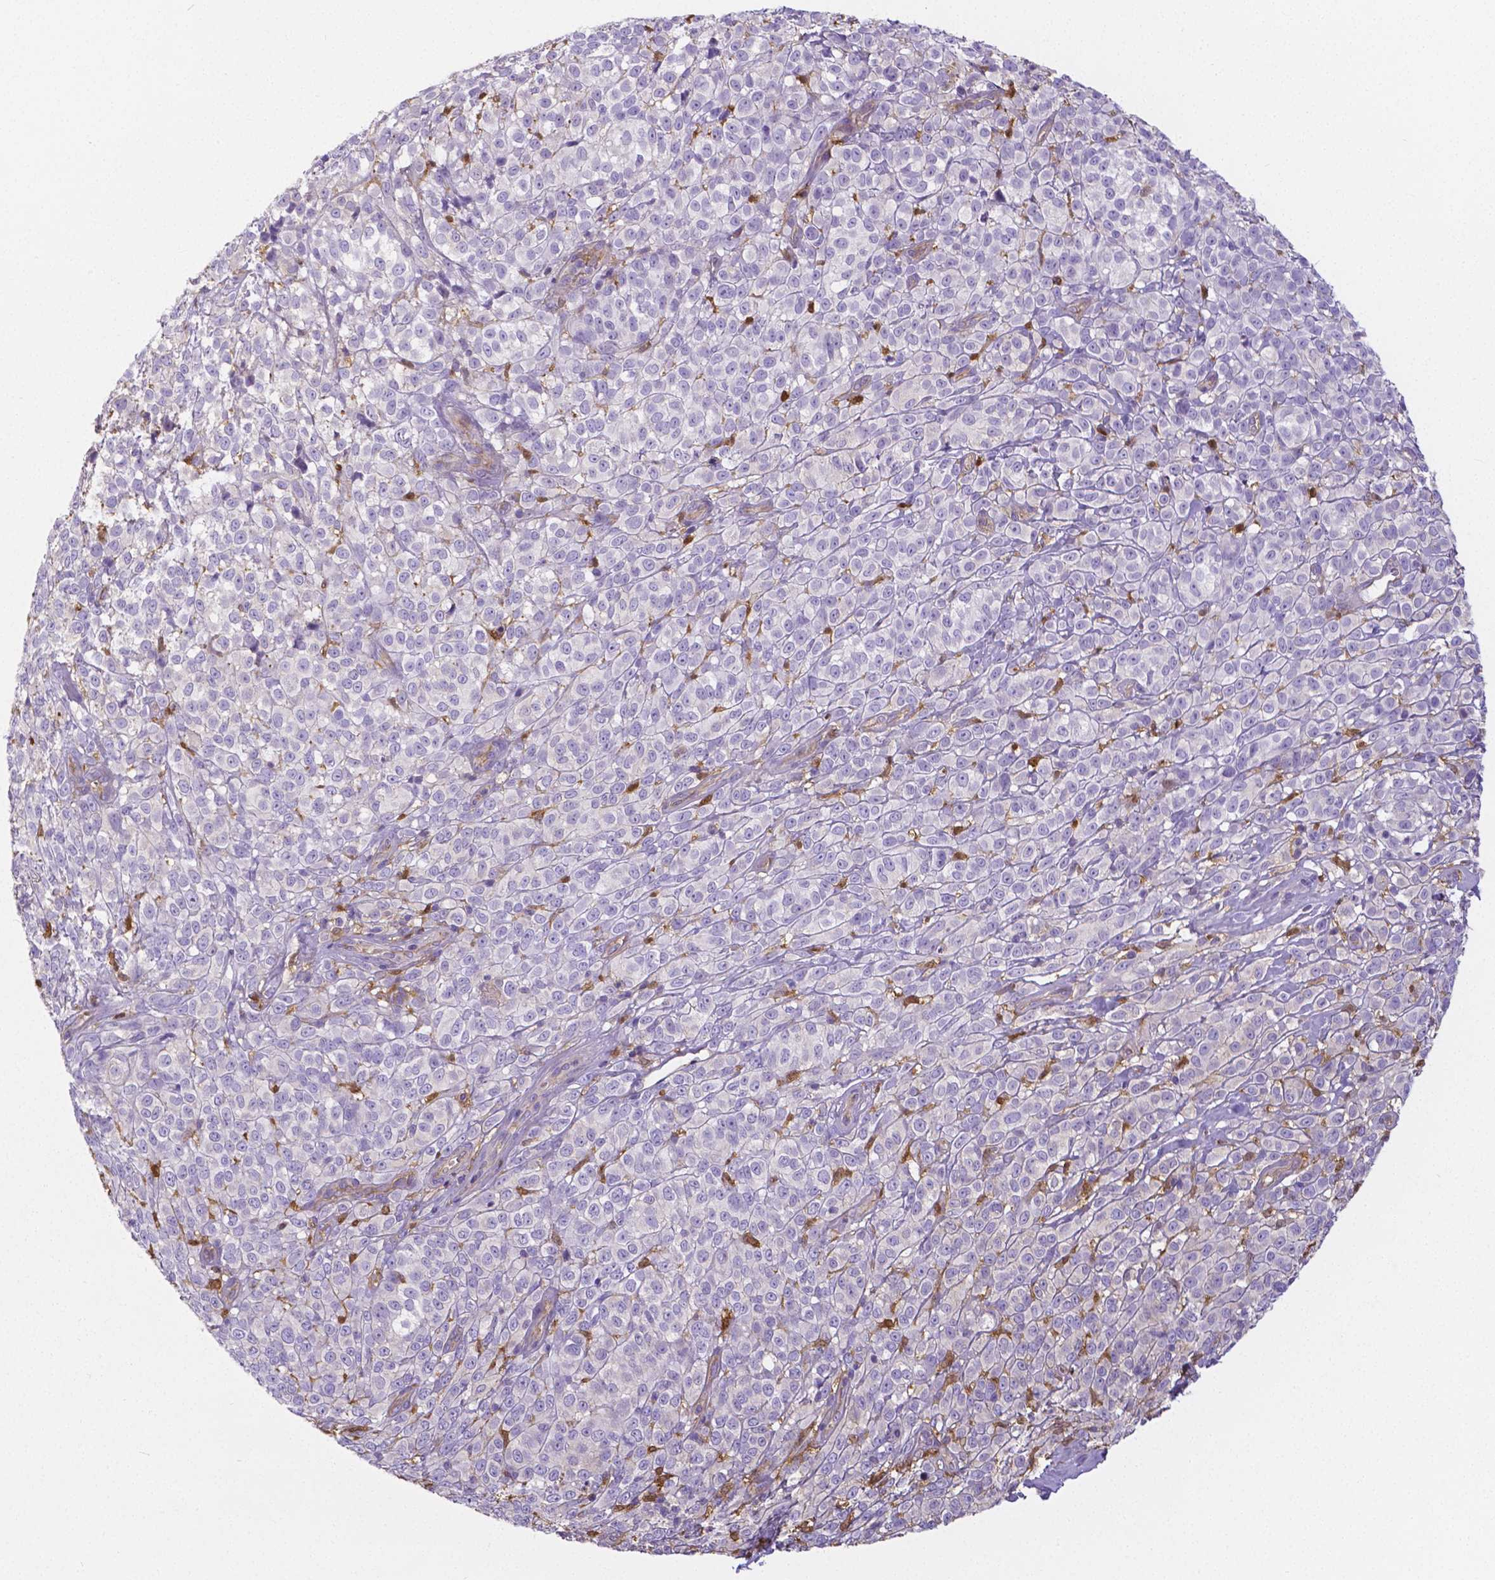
{"staining": {"intensity": "negative", "quantity": "none", "location": "none"}, "tissue": "melanoma", "cell_type": "Tumor cells", "image_type": "cancer", "snomed": [{"axis": "morphology", "description": "Malignant melanoma, NOS"}, {"axis": "topography", "description": "Skin"}], "caption": "This is a histopathology image of immunohistochemistry (IHC) staining of malignant melanoma, which shows no expression in tumor cells.", "gene": "CRMP1", "patient": {"sex": "male", "age": 85}}